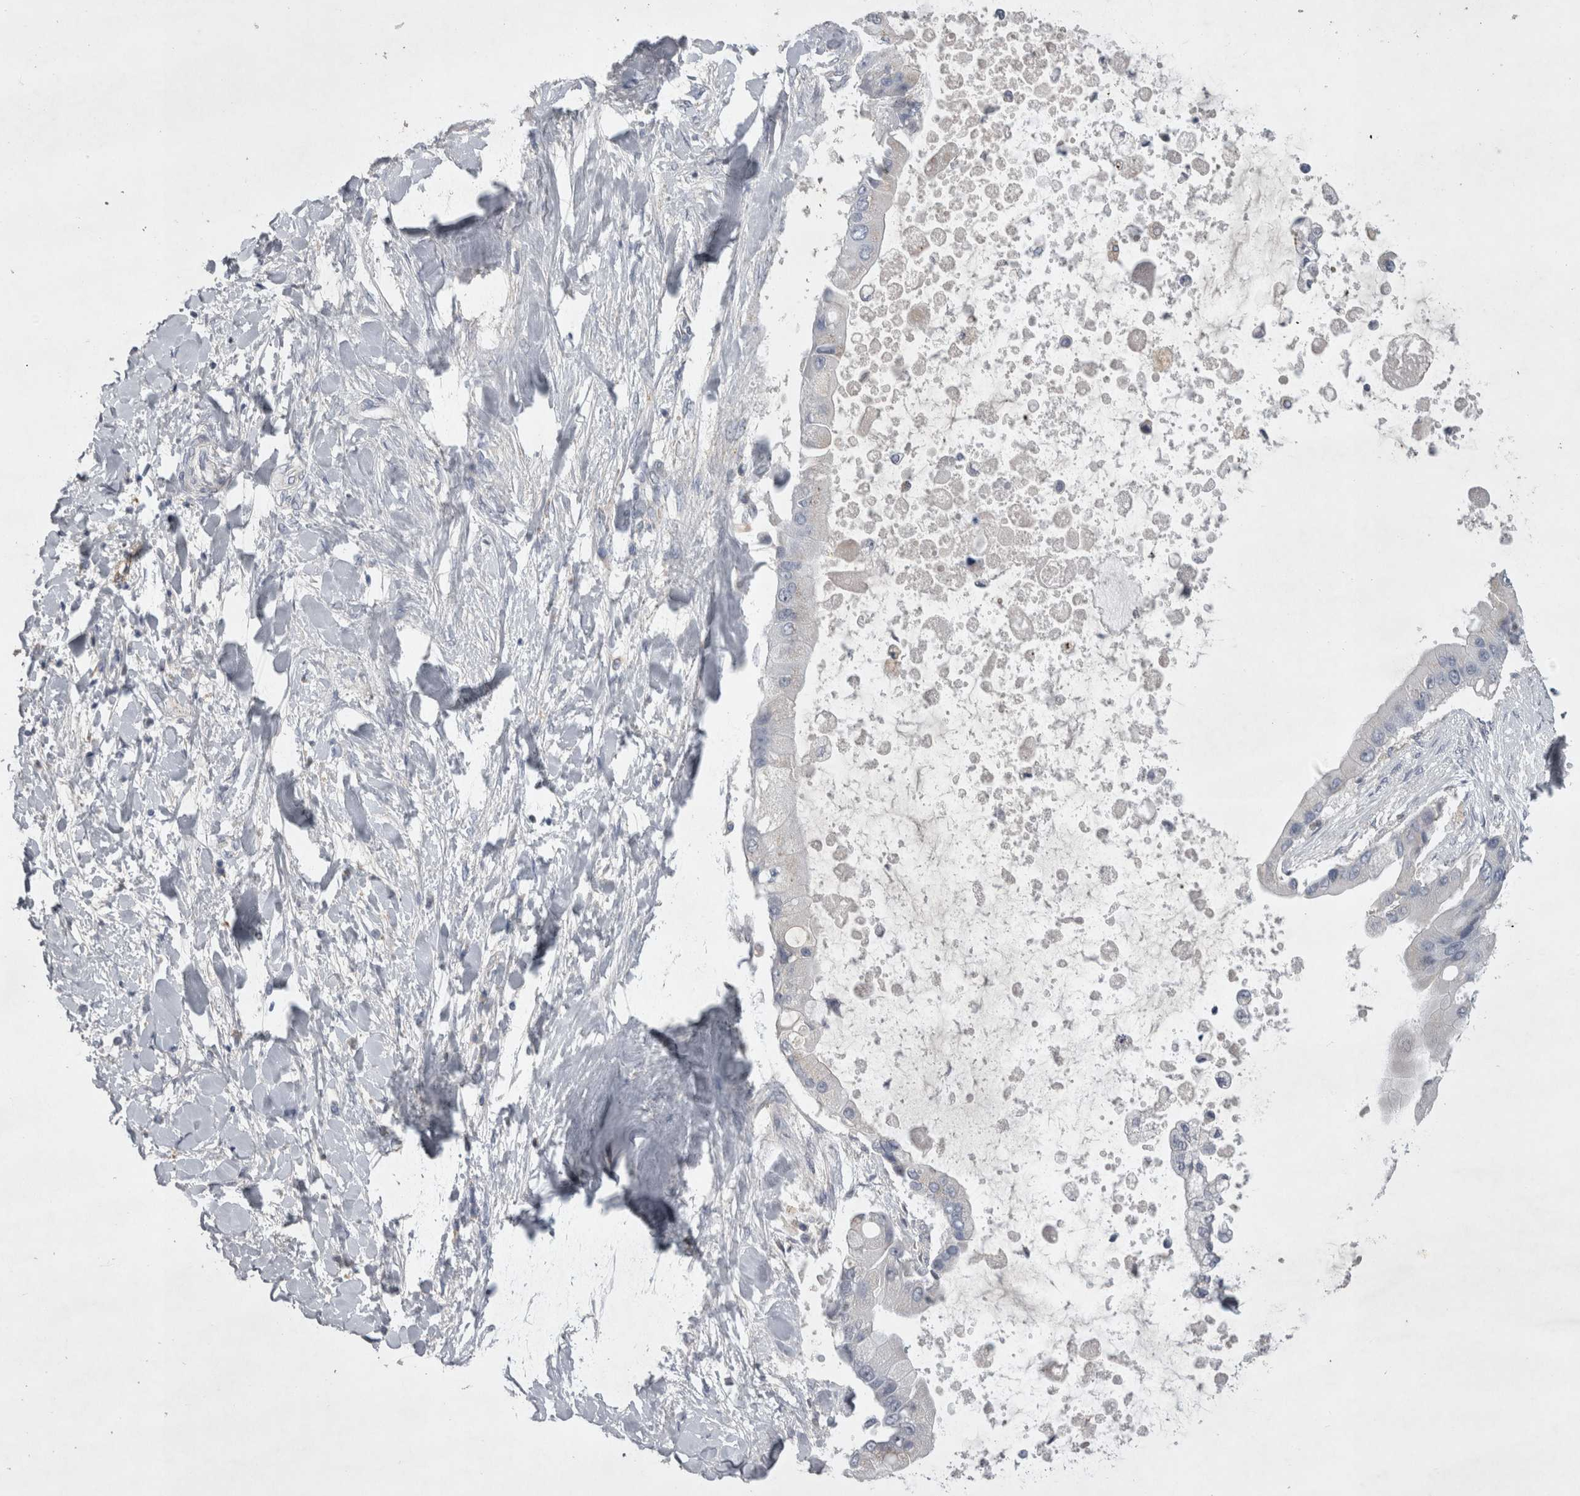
{"staining": {"intensity": "negative", "quantity": "none", "location": "none"}, "tissue": "liver cancer", "cell_type": "Tumor cells", "image_type": "cancer", "snomed": [{"axis": "morphology", "description": "Cholangiocarcinoma"}, {"axis": "topography", "description": "Liver"}], "caption": "Protein analysis of cholangiocarcinoma (liver) displays no significant expression in tumor cells. The staining was performed using DAB to visualize the protein expression in brown, while the nuclei were stained in blue with hematoxylin (Magnification: 20x).", "gene": "STRADB", "patient": {"sex": "male", "age": 50}}